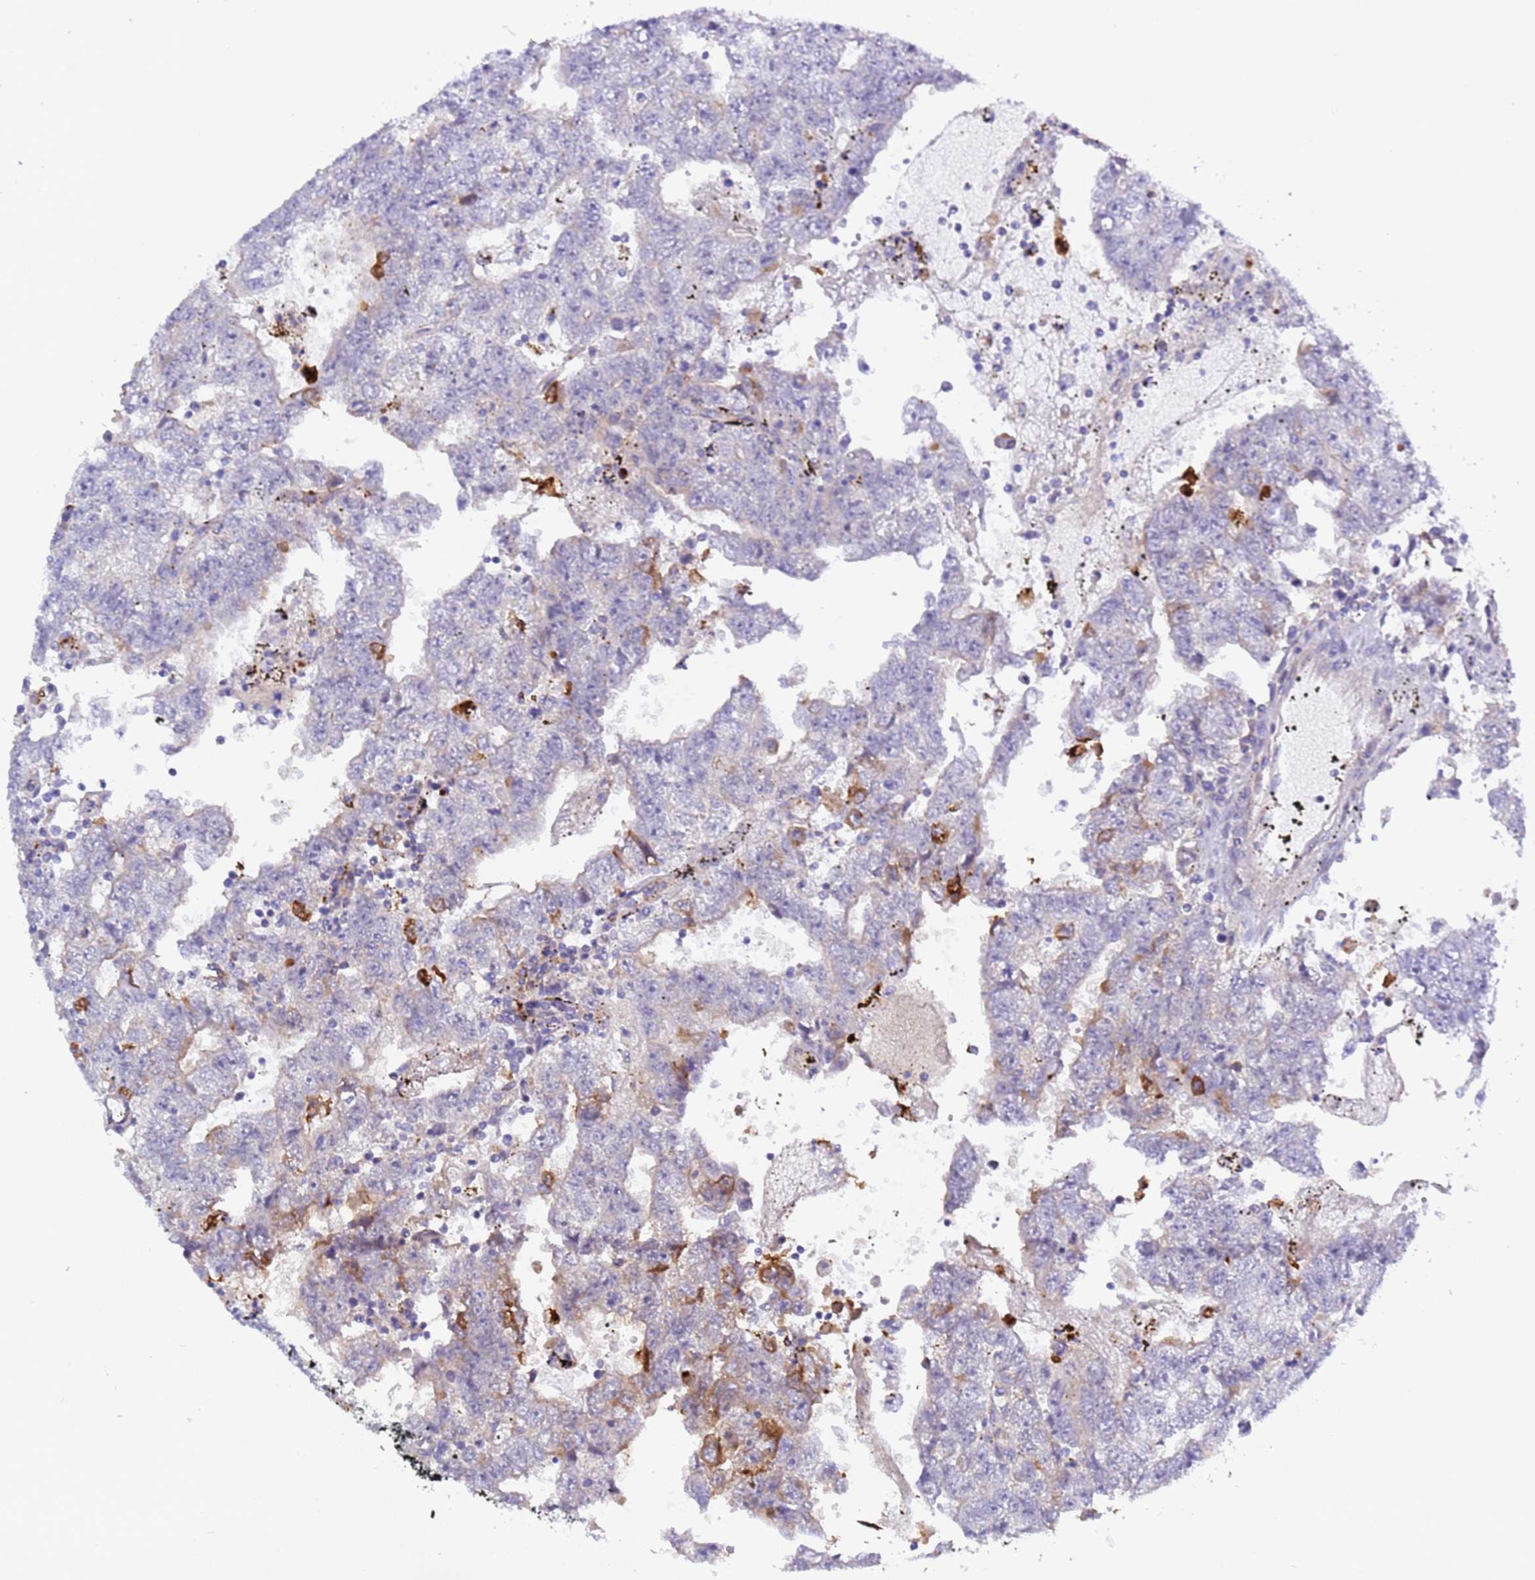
{"staining": {"intensity": "negative", "quantity": "none", "location": "none"}, "tissue": "testis cancer", "cell_type": "Tumor cells", "image_type": "cancer", "snomed": [{"axis": "morphology", "description": "Carcinoma, Embryonal, NOS"}, {"axis": "topography", "description": "Testis"}], "caption": "Immunohistochemical staining of human testis cancer demonstrates no significant positivity in tumor cells.", "gene": "C4orf46", "patient": {"sex": "male", "age": 25}}